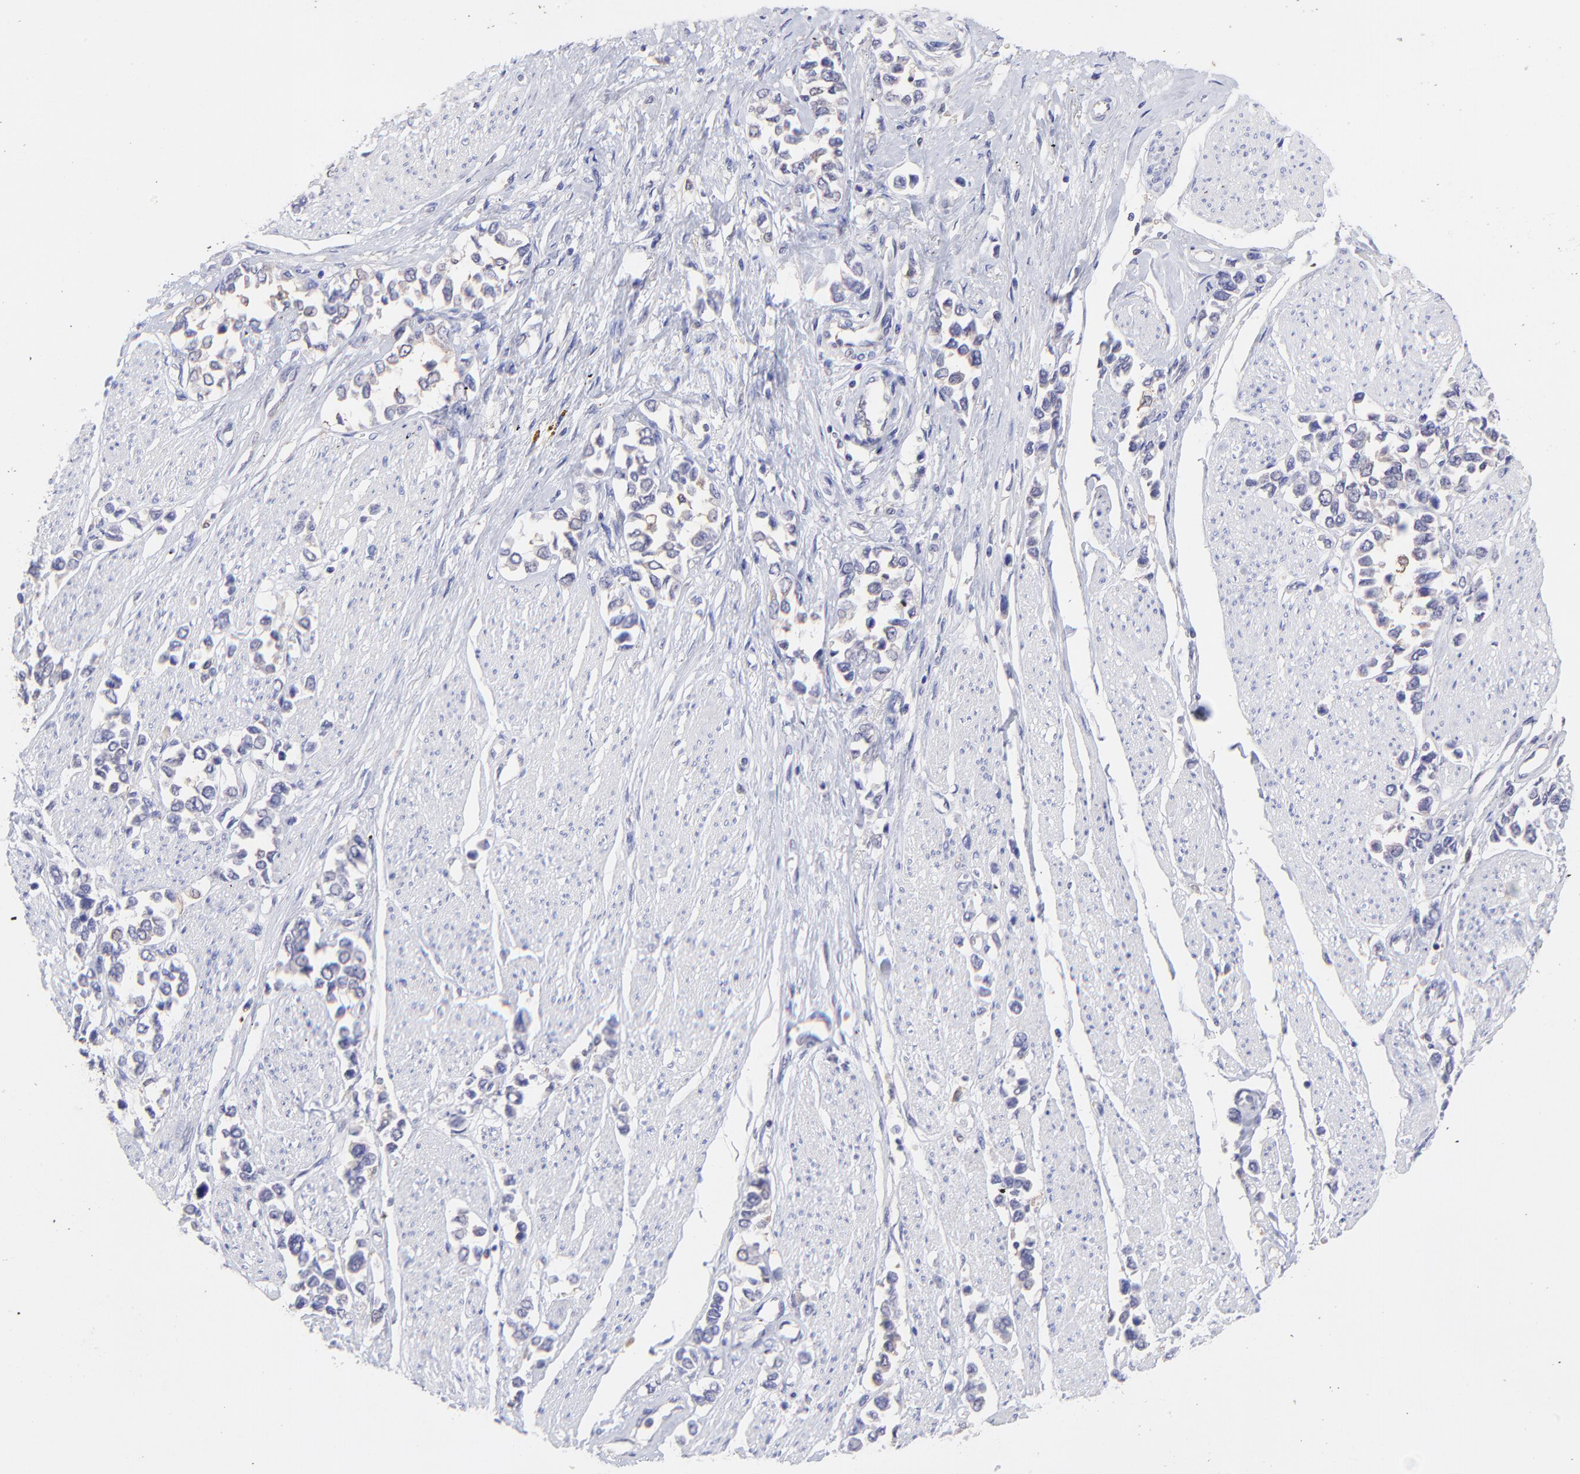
{"staining": {"intensity": "negative", "quantity": "none", "location": "none"}, "tissue": "stomach cancer", "cell_type": "Tumor cells", "image_type": "cancer", "snomed": [{"axis": "morphology", "description": "Adenocarcinoma, NOS"}, {"axis": "topography", "description": "Stomach, upper"}], "caption": "Tumor cells show no significant positivity in stomach adenocarcinoma.", "gene": "HYAL1", "patient": {"sex": "male", "age": 76}}